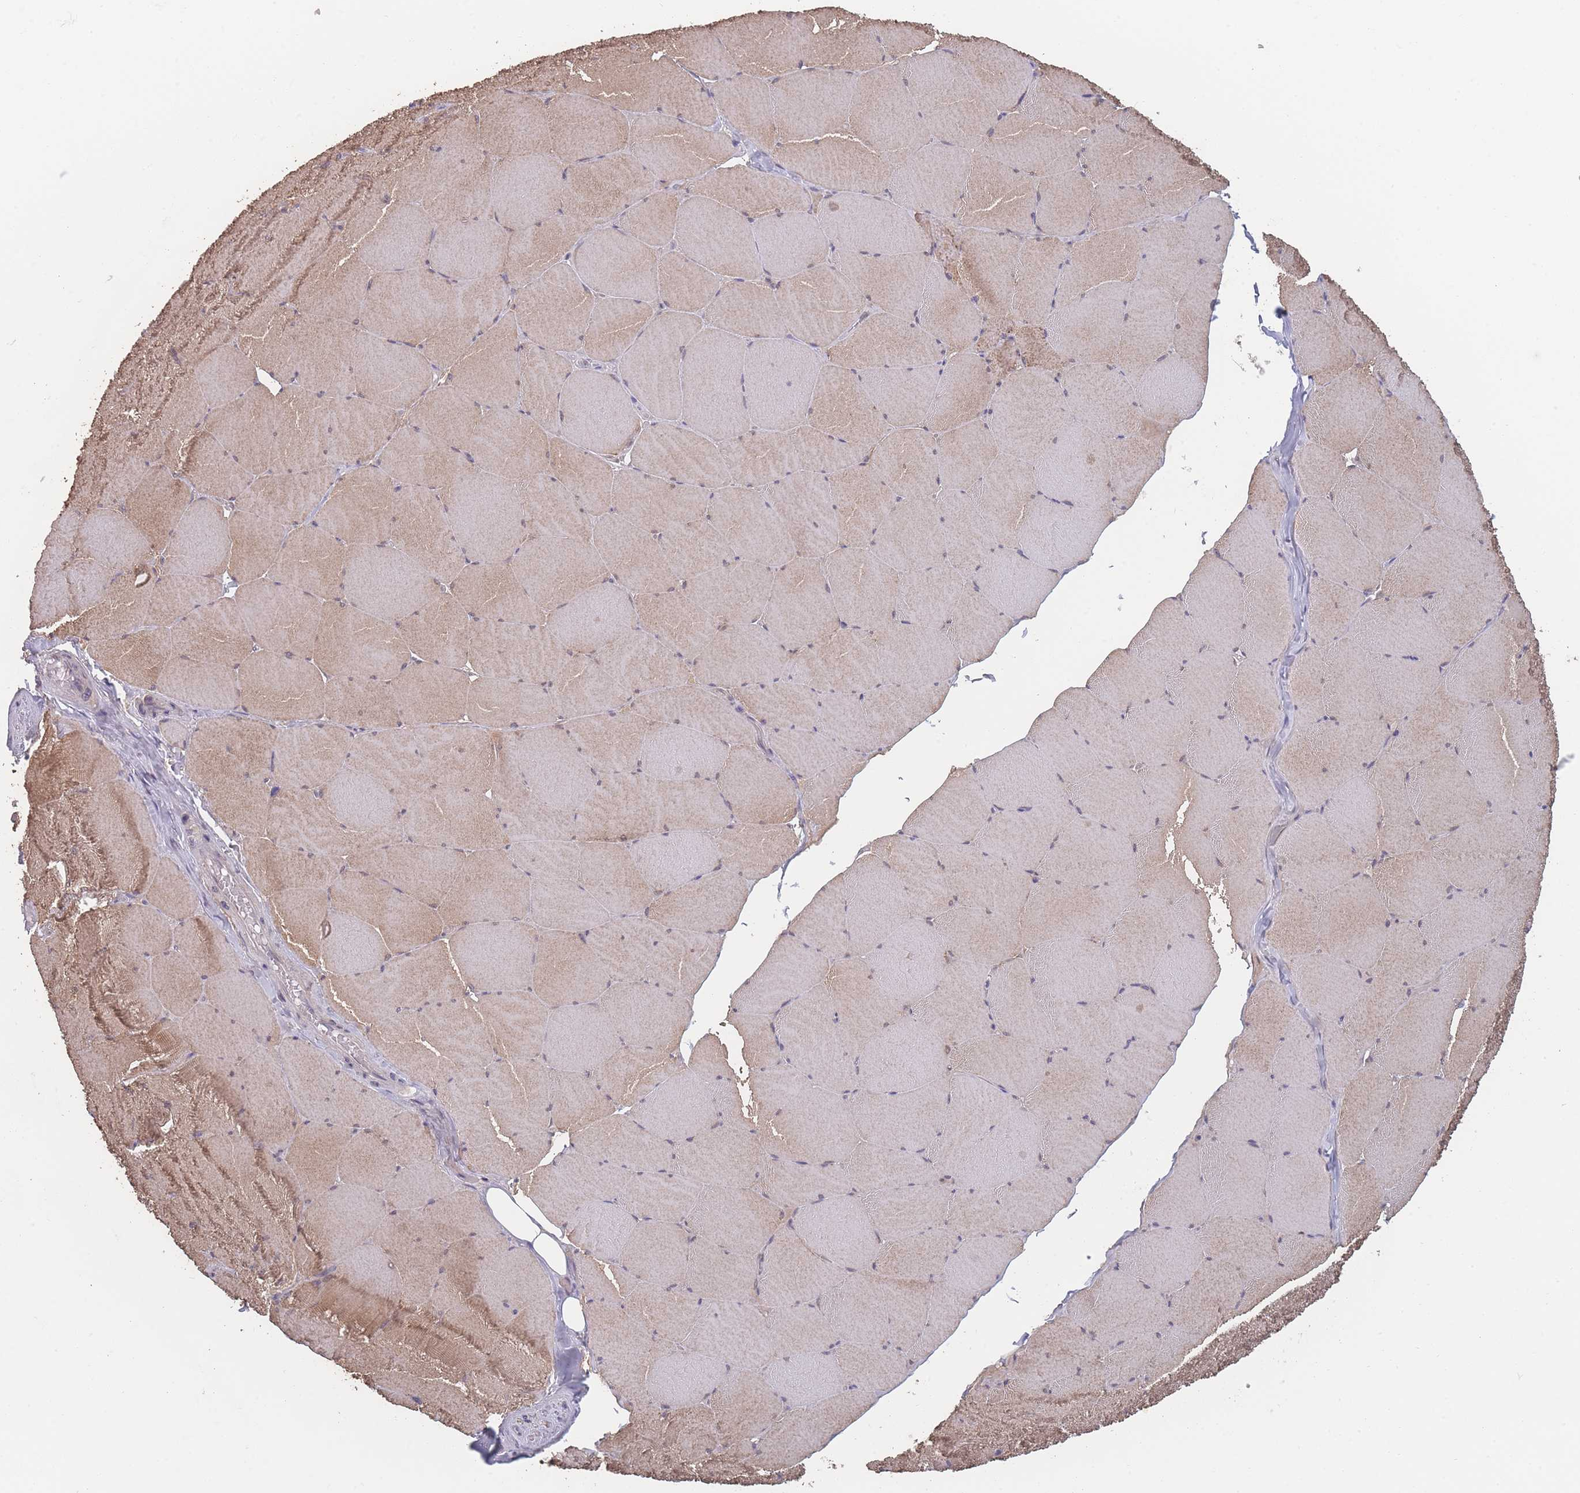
{"staining": {"intensity": "moderate", "quantity": "25%-75%", "location": "cytoplasmic/membranous"}, "tissue": "skeletal muscle", "cell_type": "Myocytes", "image_type": "normal", "snomed": [{"axis": "morphology", "description": "Normal tissue, NOS"}, {"axis": "topography", "description": "Skeletal muscle"}, {"axis": "topography", "description": "Head-Neck"}], "caption": "IHC photomicrograph of benign skeletal muscle: skeletal muscle stained using IHC exhibits medium levels of moderate protein expression localized specifically in the cytoplasmic/membranous of myocytes, appearing as a cytoplasmic/membranous brown color.", "gene": "ANKRD10", "patient": {"sex": "male", "age": 66}}